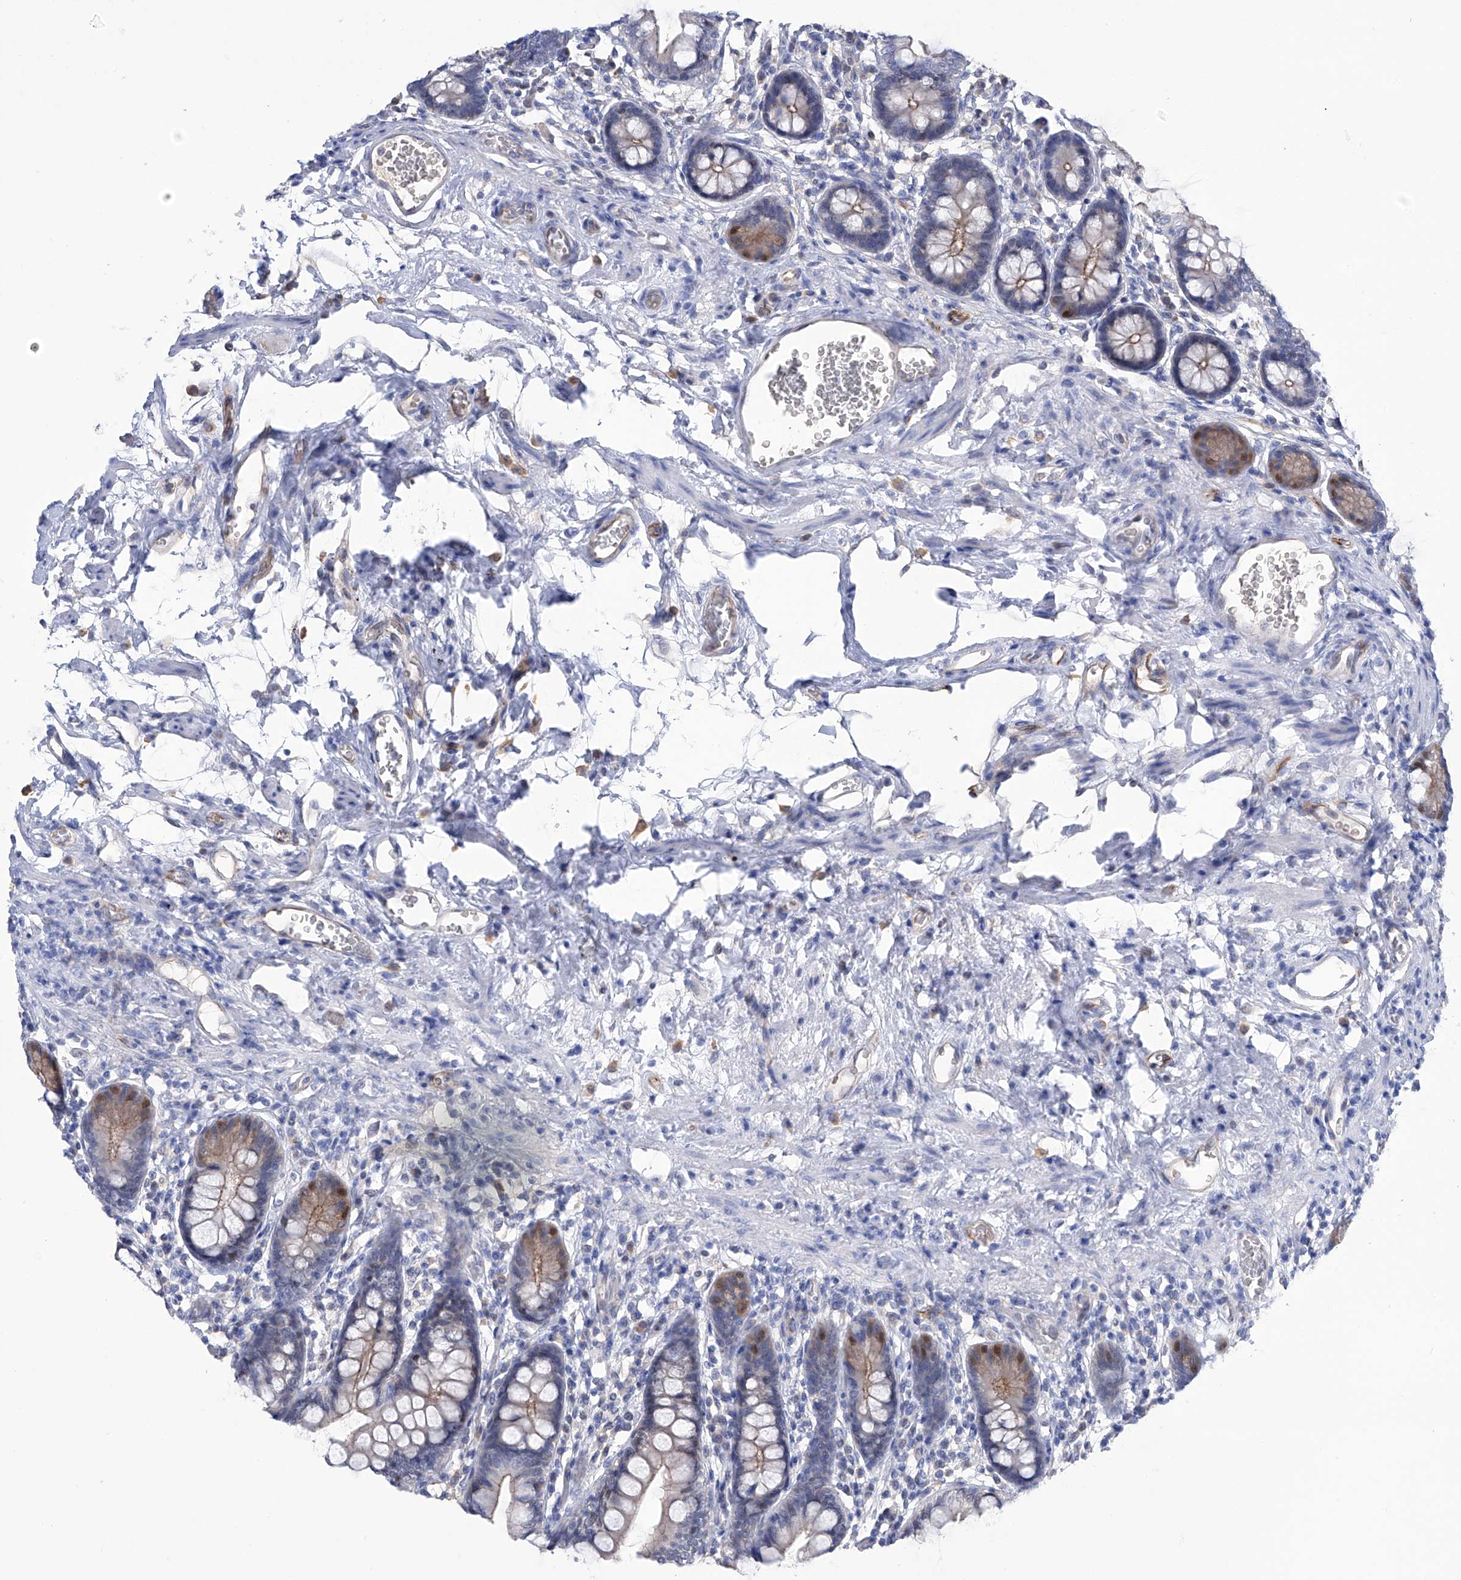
{"staining": {"intensity": "moderate", "quantity": "<25%", "location": "cytoplasmic/membranous,nuclear"}, "tissue": "small intestine", "cell_type": "Glandular cells", "image_type": "normal", "snomed": [{"axis": "morphology", "description": "Normal tissue, NOS"}, {"axis": "topography", "description": "Small intestine"}], "caption": "Protein staining demonstrates moderate cytoplasmic/membranous,nuclear expression in about <25% of glandular cells in unremarkable small intestine. (Stains: DAB in brown, nuclei in blue, Microscopy: brightfield microscopy at high magnification).", "gene": "PGM3", "patient": {"sex": "male", "age": 52}}